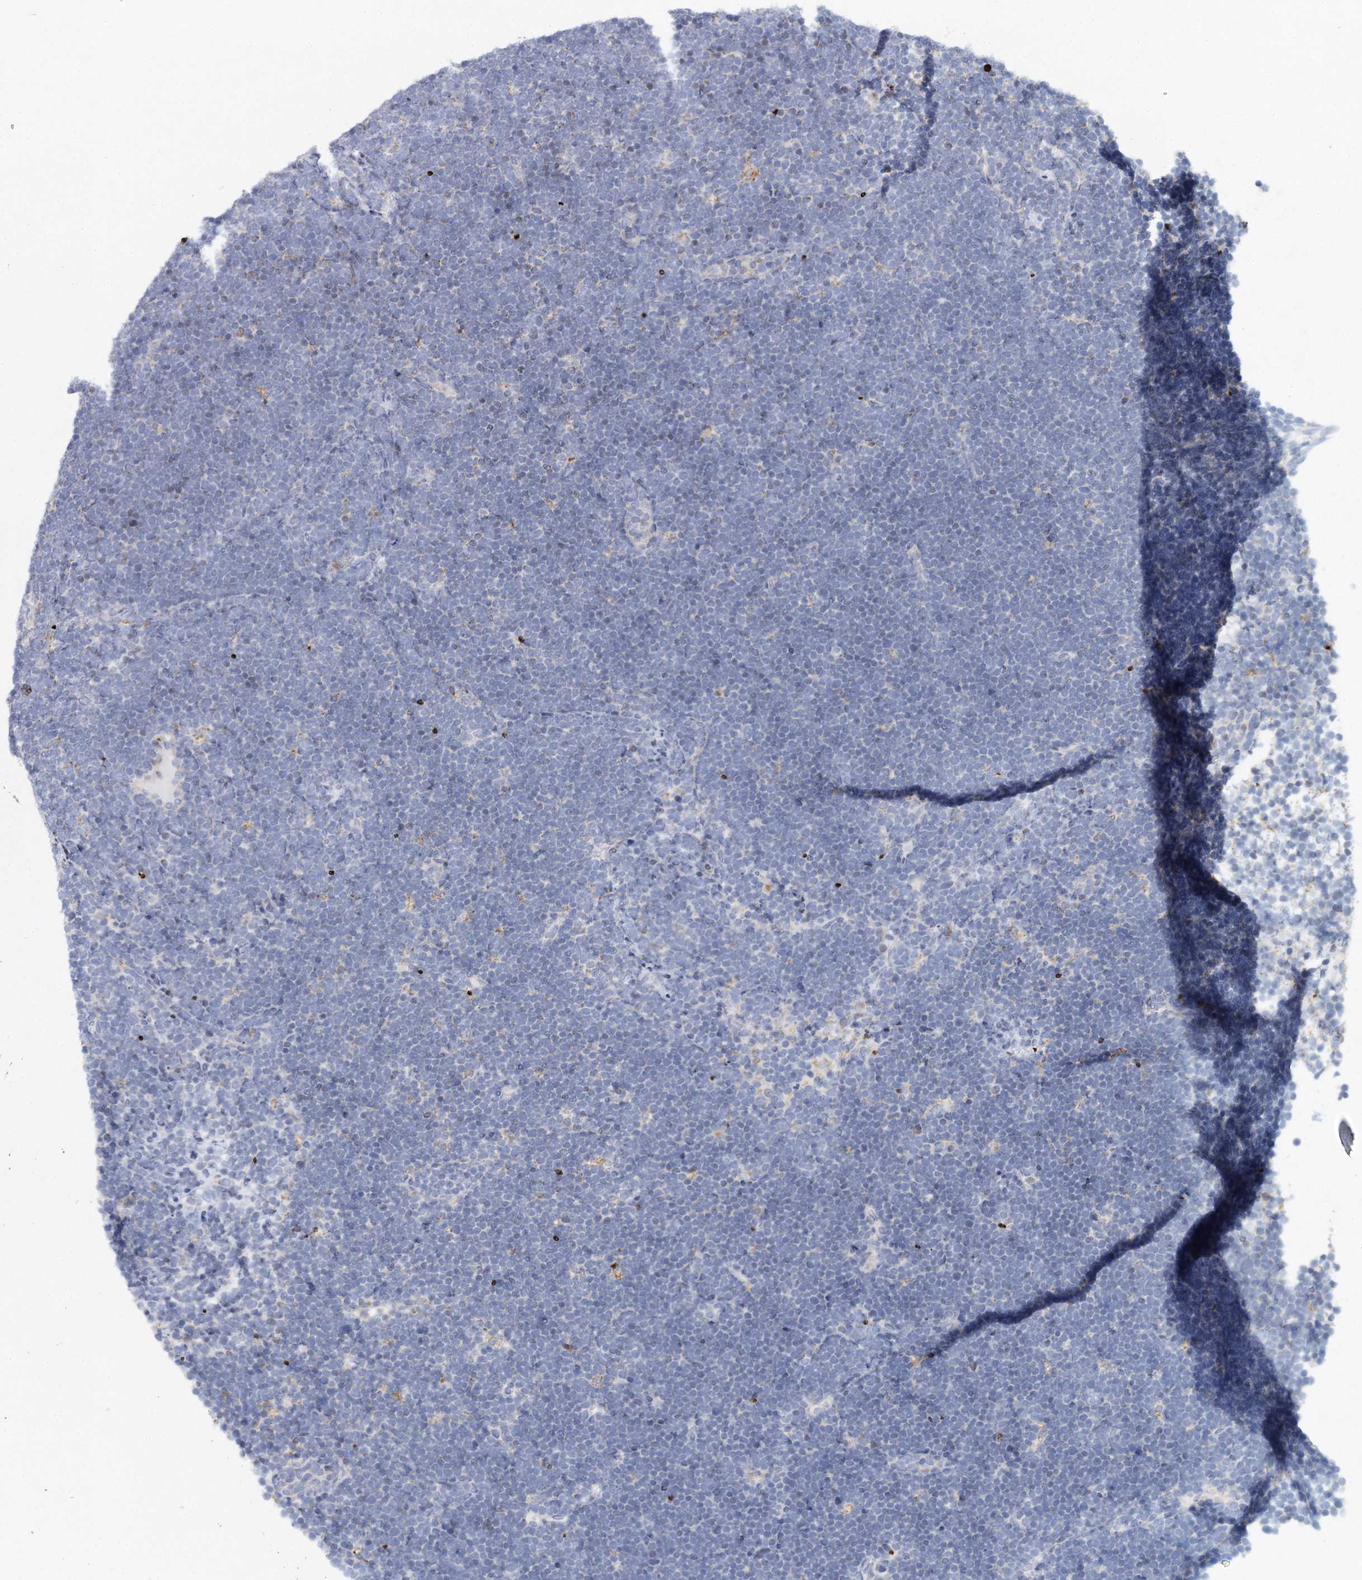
{"staining": {"intensity": "negative", "quantity": "none", "location": "none"}, "tissue": "lymphoma", "cell_type": "Tumor cells", "image_type": "cancer", "snomed": [{"axis": "morphology", "description": "Malignant lymphoma, non-Hodgkin's type, High grade"}, {"axis": "topography", "description": "Lymph node"}], "caption": "DAB (3,3'-diaminobenzidine) immunohistochemical staining of malignant lymphoma, non-Hodgkin's type (high-grade) displays no significant positivity in tumor cells.", "gene": "XPO6", "patient": {"sex": "male", "age": 13}}